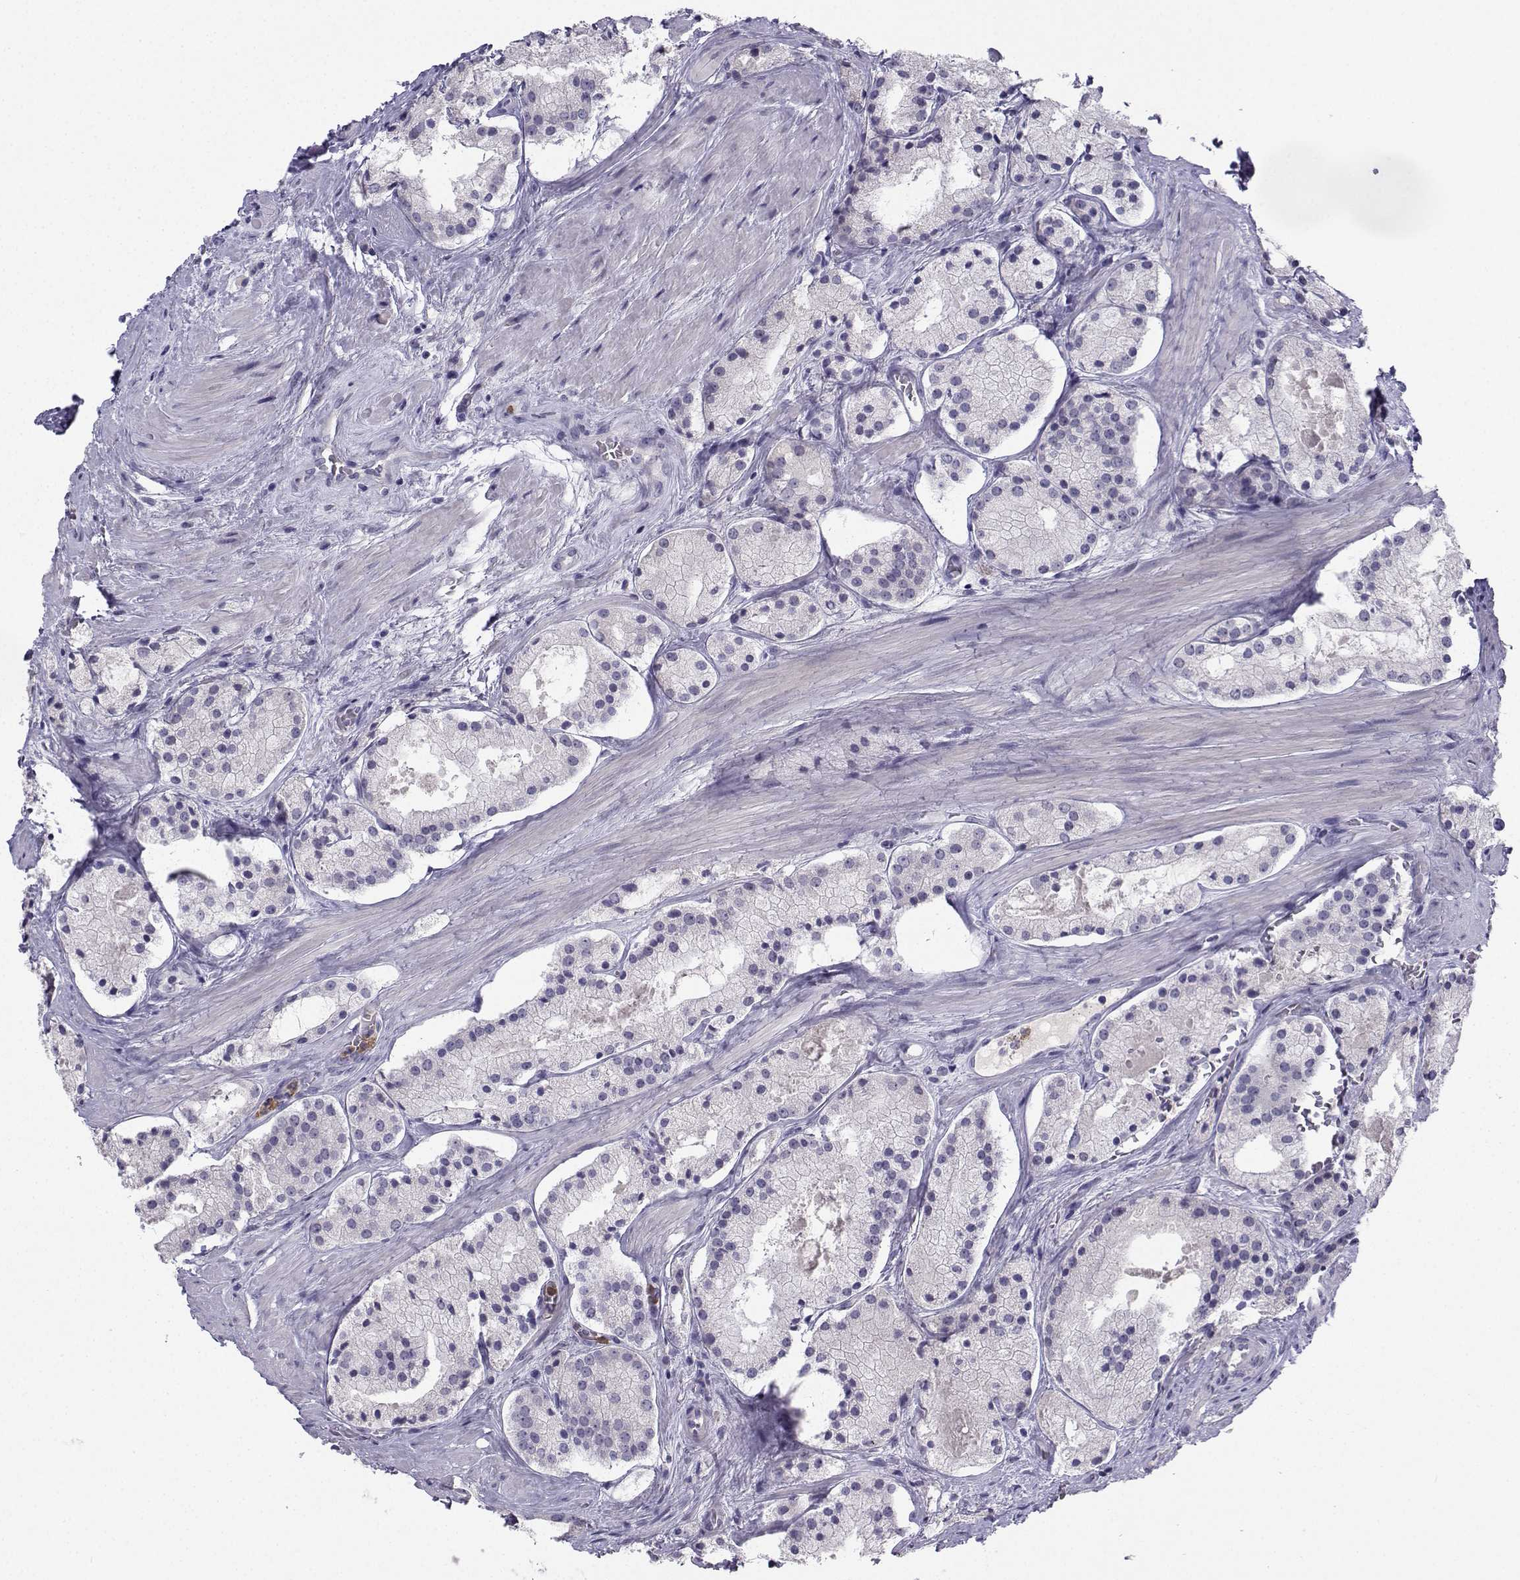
{"staining": {"intensity": "moderate", "quantity": "<25%", "location": "cytoplasmic/membranous"}, "tissue": "prostate cancer", "cell_type": "Tumor cells", "image_type": "cancer", "snomed": [{"axis": "morphology", "description": "Adenocarcinoma, NOS"}, {"axis": "morphology", "description": "Adenocarcinoma, High grade"}, {"axis": "topography", "description": "Prostate"}], "caption": "Approximately <25% of tumor cells in prostate cancer reveal moderate cytoplasmic/membranous protein staining as visualized by brown immunohistochemical staining.", "gene": "CALY", "patient": {"sex": "male", "age": 64}}